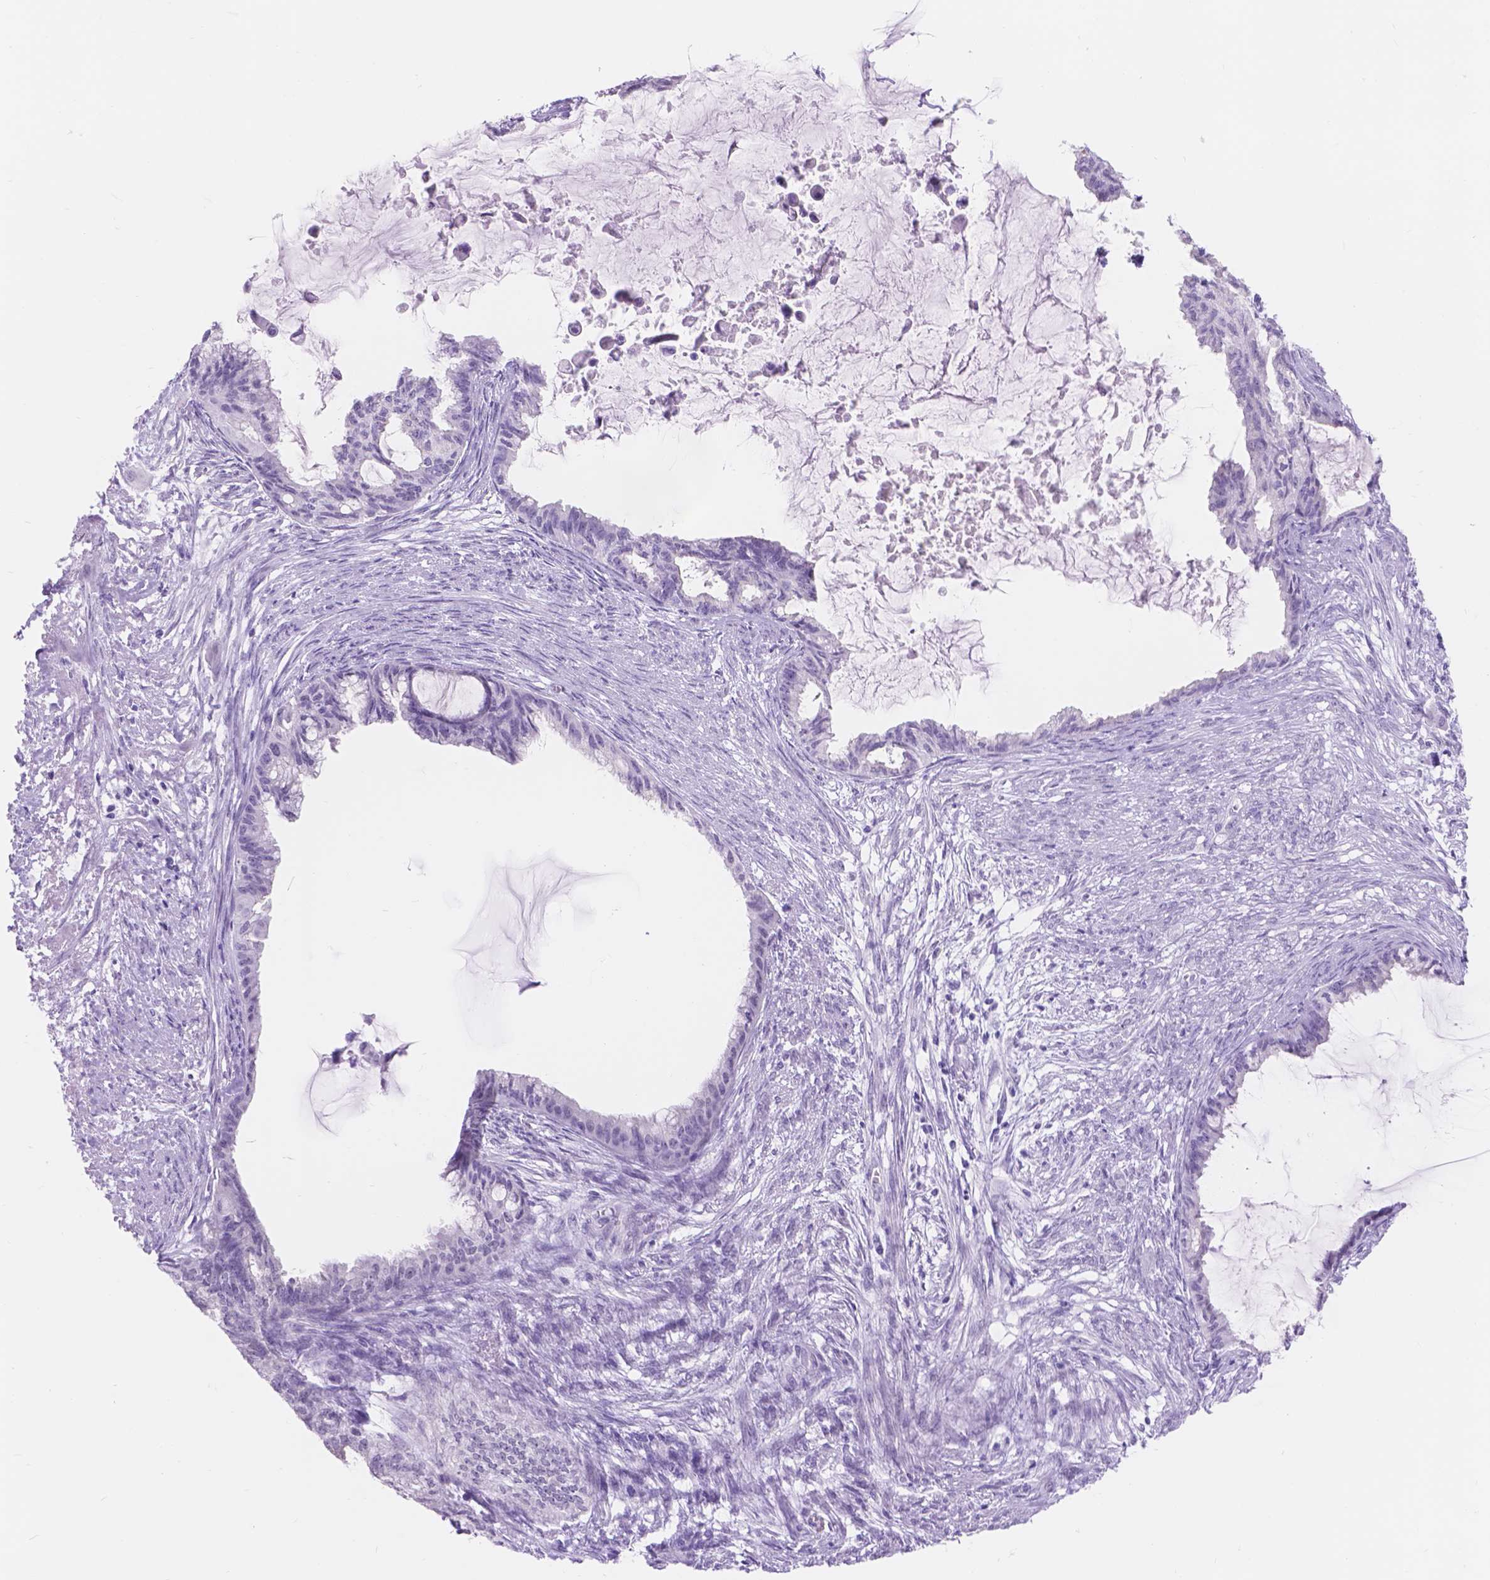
{"staining": {"intensity": "negative", "quantity": "none", "location": "none"}, "tissue": "endometrial cancer", "cell_type": "Tumor cells", "image_type": "cancer", "snomed": [{"axis": "morphology", "description": "Adenocarcinoma, NOS"}, {"axis": "topography", "description": "Endometrium"}], "caption": "This is an immunohistochemistry (IHC) photomicrograph of endometrial adenocarcinoma. There is no positivity in tumor cells.", "gene": "DCC", "patient": {"sex": "female", "age": 86}}